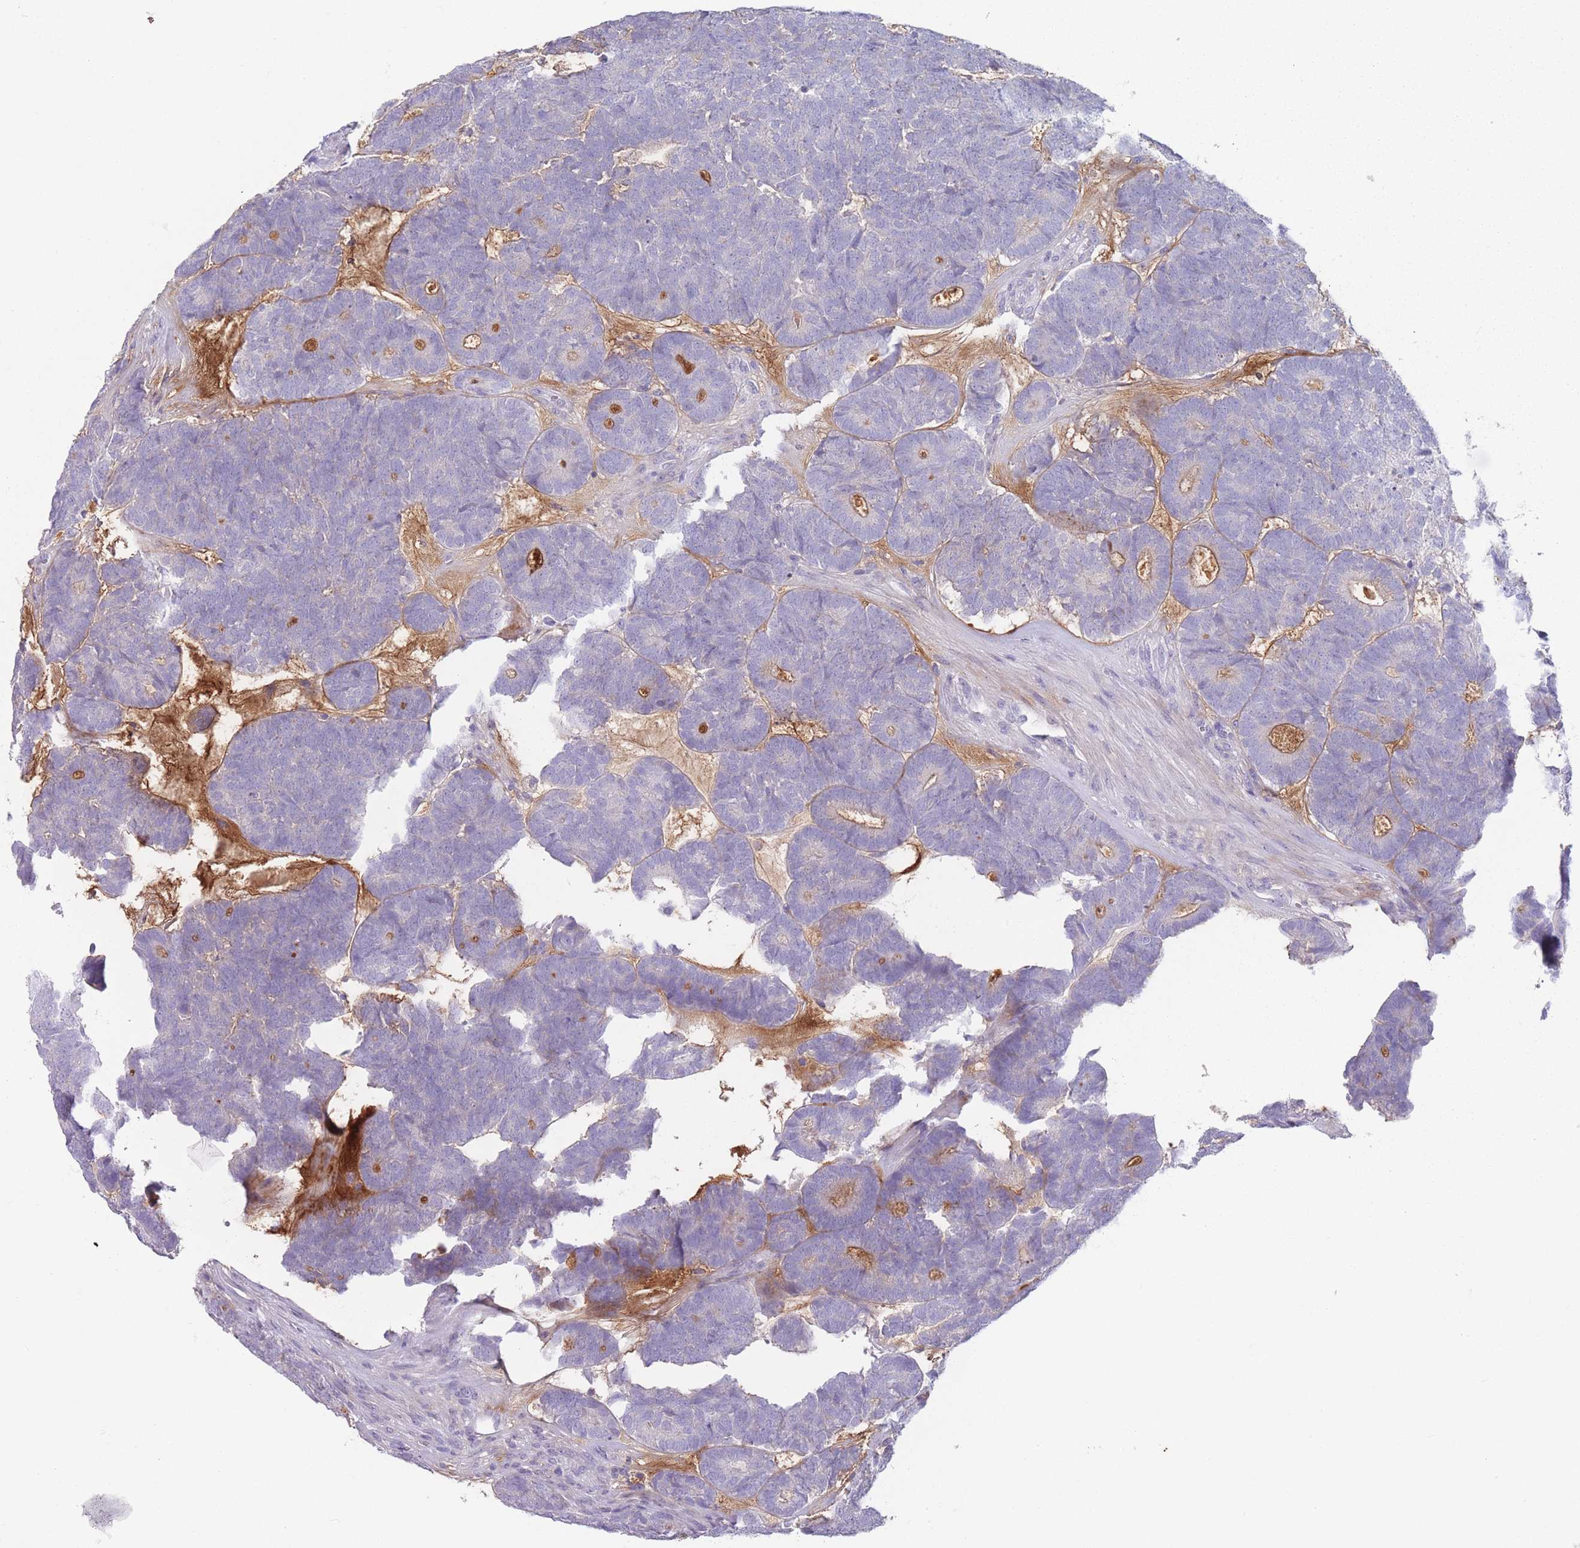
{"staining": {"intensity": "negative", "quantity": "none", "location": "none"}, "tissue": "head and neck cancer", "cell_type": "Tumor cells", "image_type": "cancer", "snomed": [{"axis": "morphology", "description": "Adenocarcinoma, NOS"}, {"axis": "topography", "description": "Head-Neck"}], "caption": "Head and neck cancer stained for a protein using immunohistochemistry (IHC) displays no expression tumor cells.", "gene": "PAIP2B", "patient": {"sex": "female", "age": 81}}